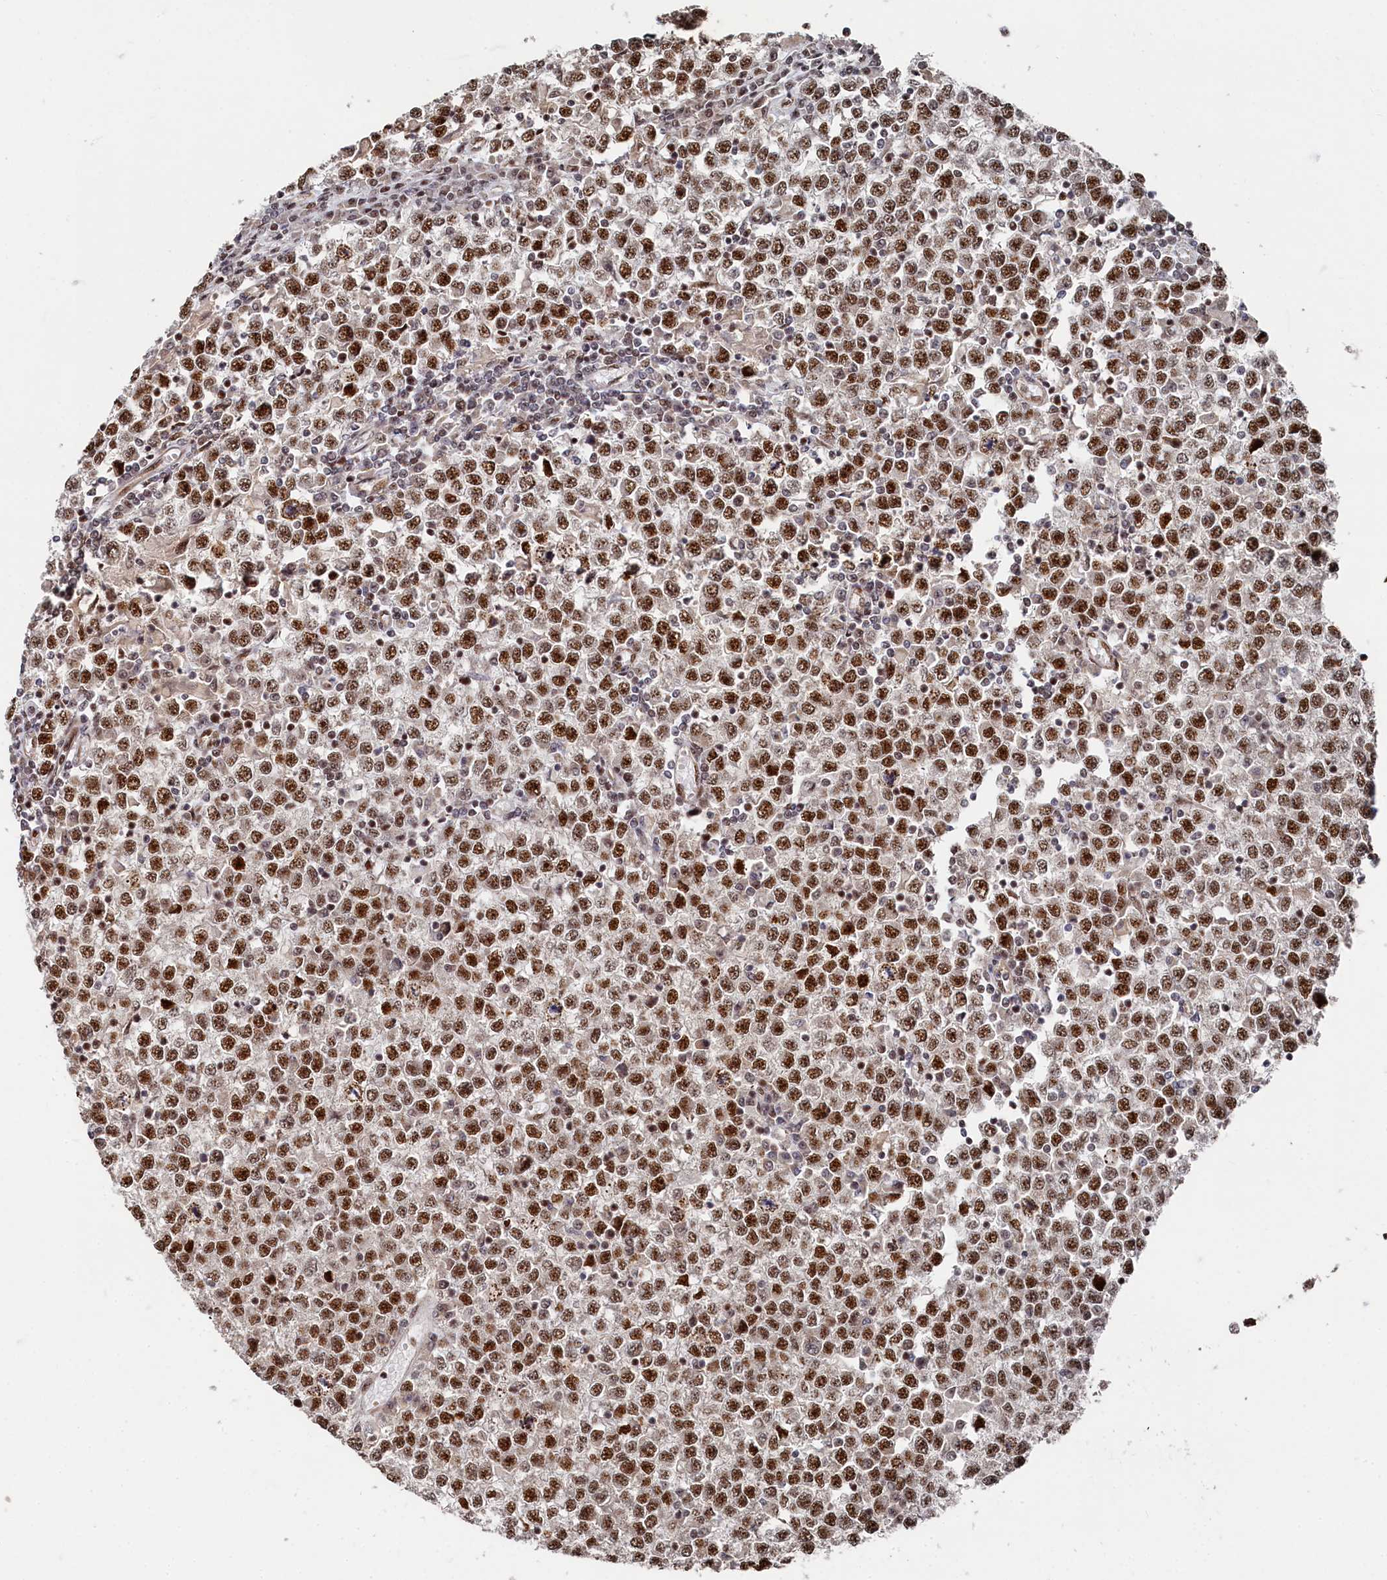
{"staining": {"intensity": "strong", "quantity": ">75%", "location": "nuclear"}, "tissue": "testis cancer", "cell_type": "Tumor cells", "image_type": "cancer", "snomed": [{"axis": "morphology", "description": "Seminoma, NOS"}, {"axis": "topography", "description": "Testis"}], "caption": "Human testis cancer stained with a brown dye displays strong nuclear positive staining in approximately >75% of tumor cells.", "gene": "BUB3", "patient": {"sex": "male", "age": 65}}